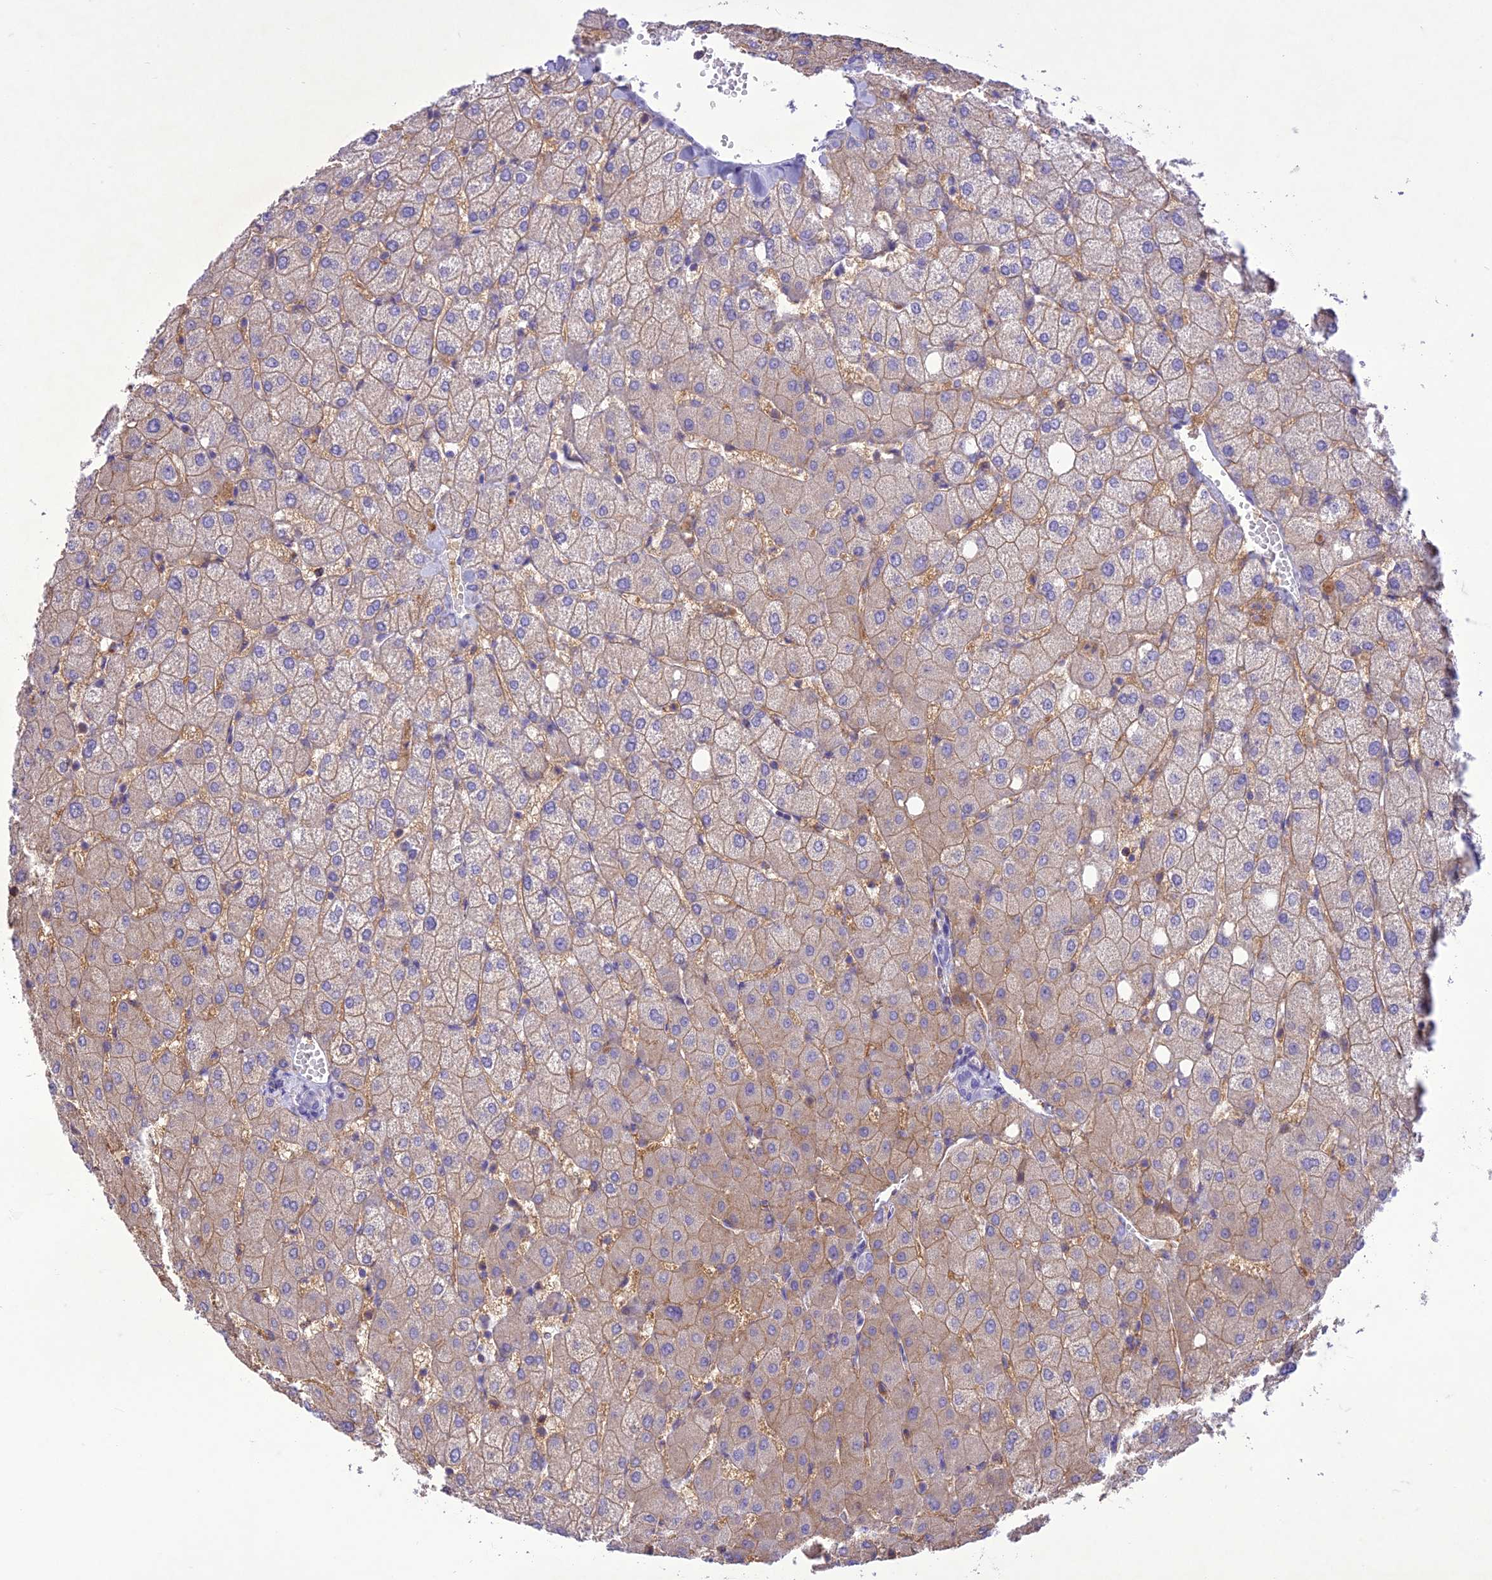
{"staining": {"intensity": "negative", "quantity": "none", "location": "none"}, "tissue": "liver", "cell_type": "Cholangiocytes", "image_type": "normal", "snomed": [{"axis": "morphology", "description": "Normal tissue, NOS"}, {"axis": "topography", "description": "Liver"}], "caption": "This histopathology image is of normal liver stained with IHC to label a protein in brown with the nuclei are counter-stained blue. There is no positivity in cholangiocytes. (Stains: DAB (3,3'-diaminobenzidine) IHC with hematoxylin counter stain, Microscopy: brightfield microscopy at high magnification).", "gene": "SLC13A5", "patient": {"sex": "female", "age": 54}}